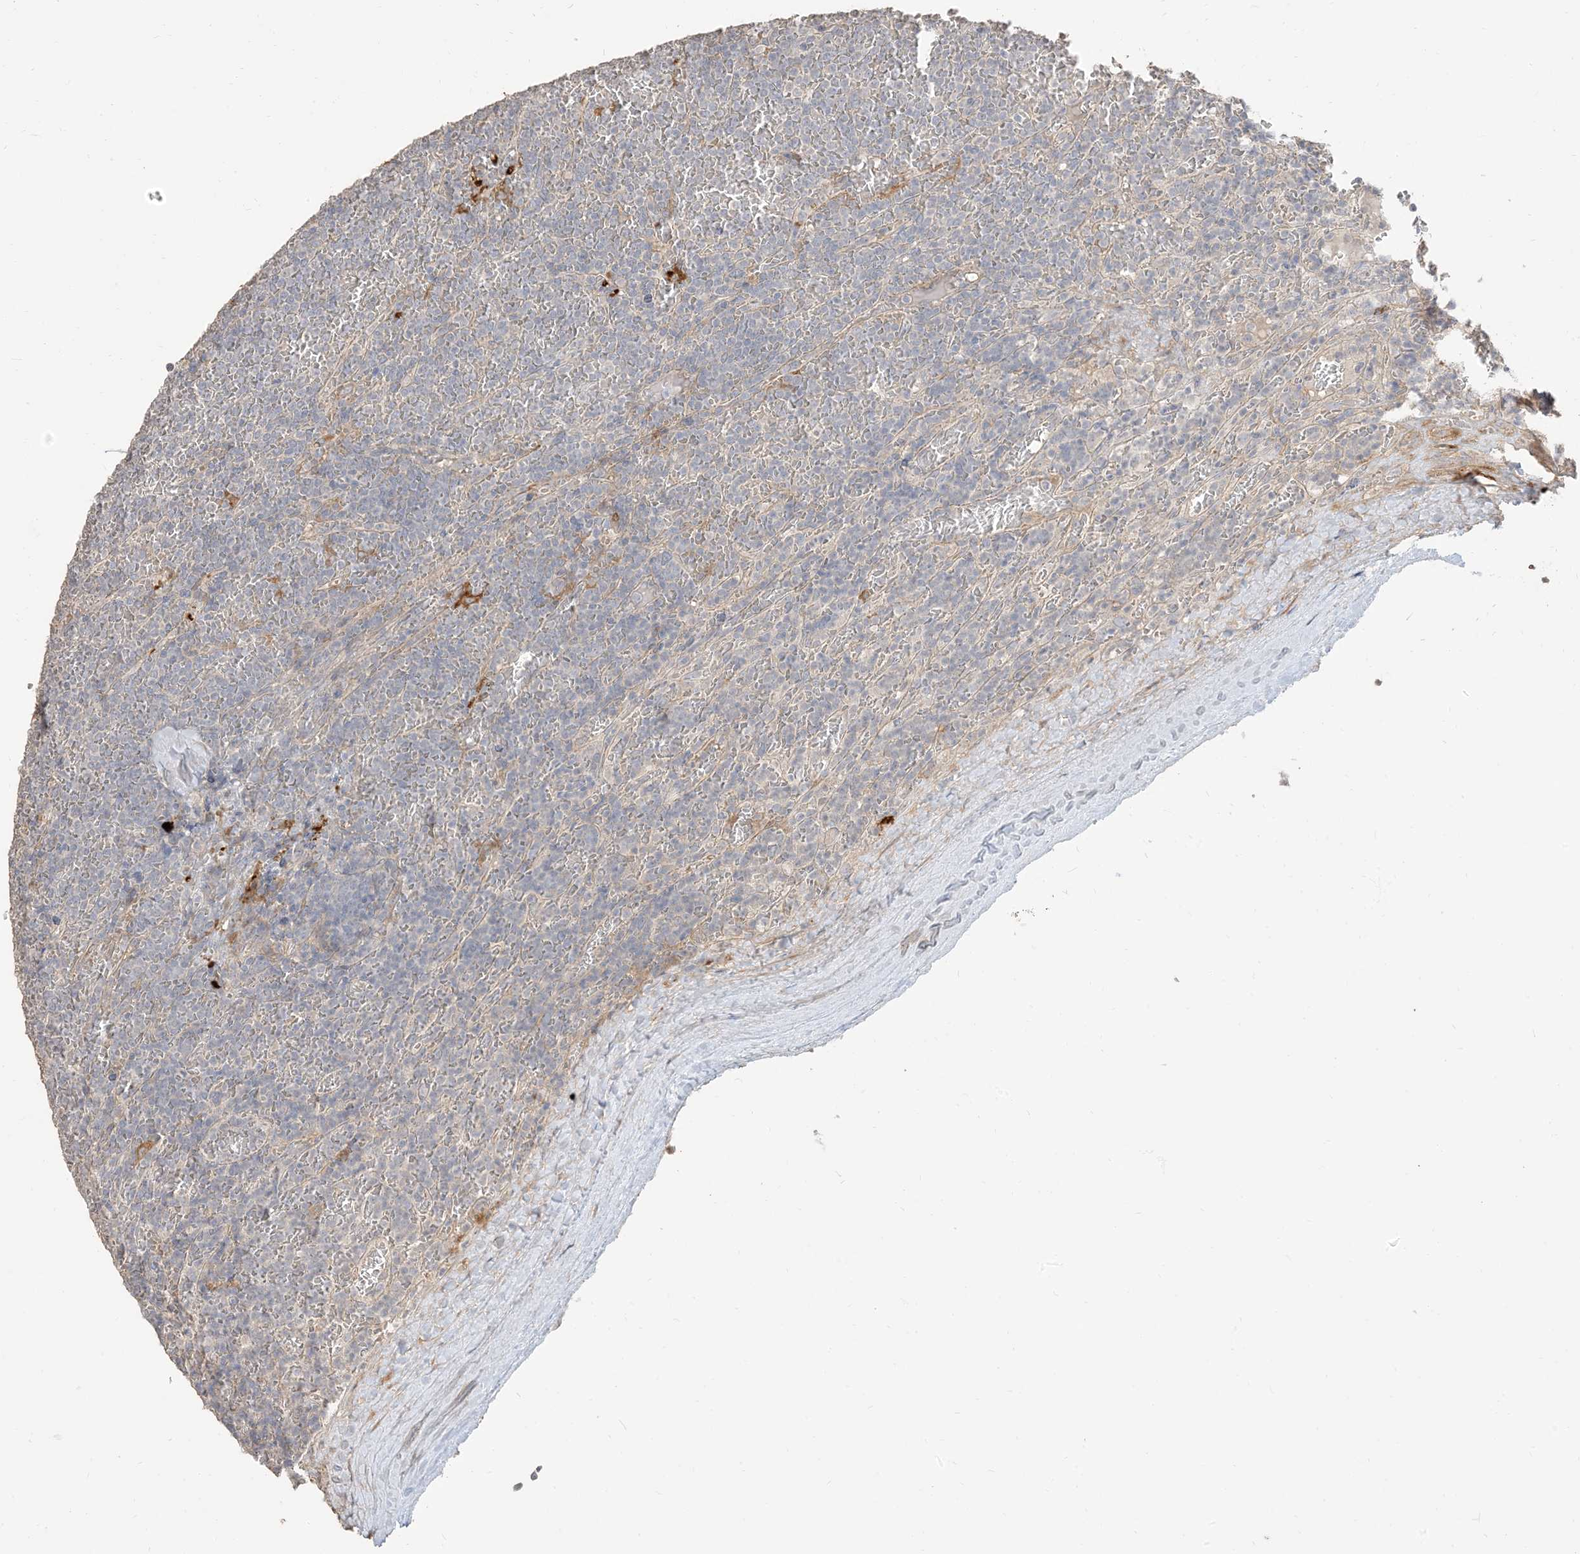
{"staining": {"intensity": "negative", "quantity": "none", "location": "none"}, "tissue": "lymphoma", "cell_type": "Tumor cells", "image_type": "cancer", "snomed": [{"axis": "morphology", "description": "Malignant lymphoma, non-Hodgkin's type, Low grade"}, {"axis": "topography", "description": "Spleen"}], "caption": "Tumor cells show no significant positivity in lymphoma.", "gene": "RNF175", "patient": {"sex": "female", "age": 19}}